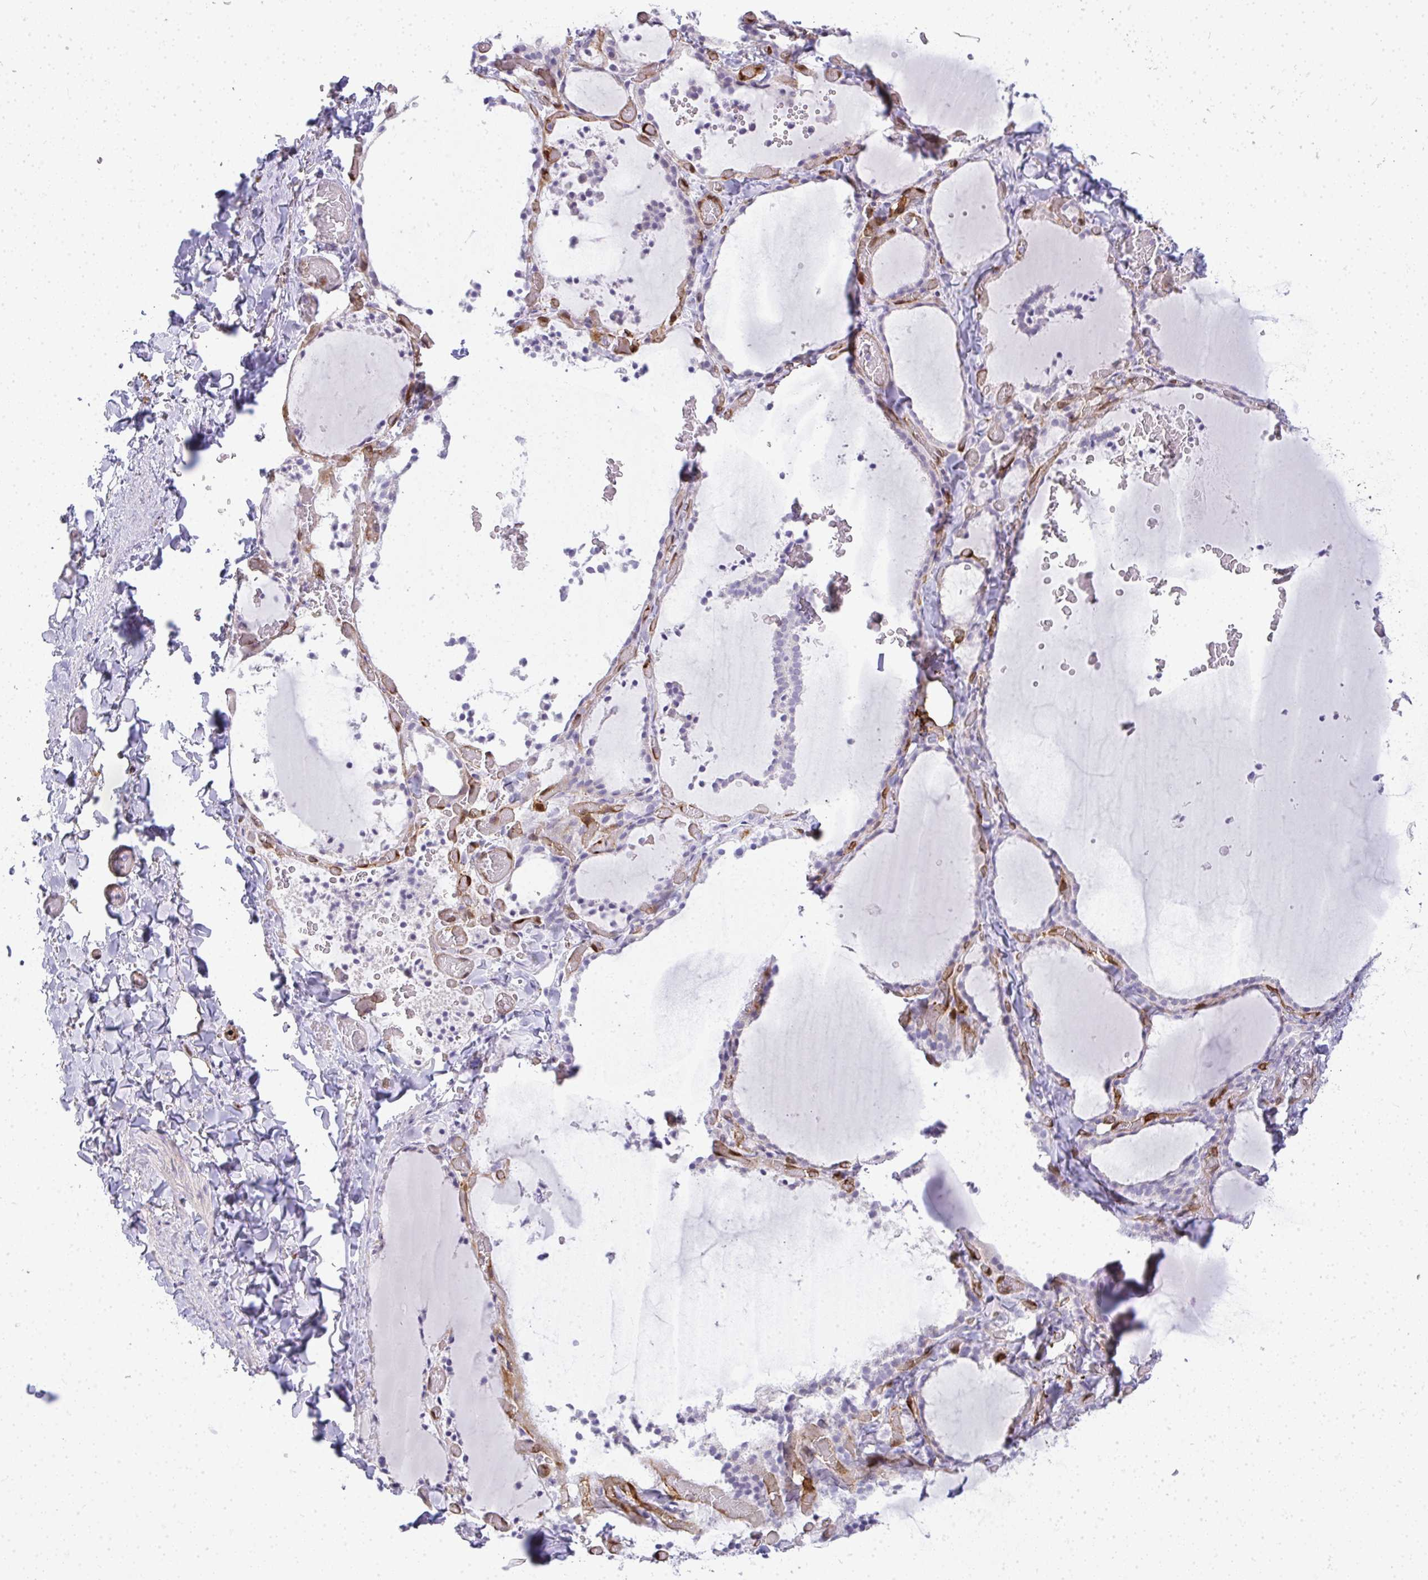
{"staining": {"intensity": "negative", "quantity": "none", "location": "none"}, "tissue": "thyroid gland", "cell_type": "Glandular cells", "image_type": "normal", "snomed": [{"axis": "morphology", "description": "Normal tissue, NOS"}, {"axis": "topography", "description": "Thyroid gland"}], "caption": "High power microscopy photomicrograph of an immunohistochemistry micrograph of benign thyroid gland, revealing no significant positivity in glandular cells. (Stains: DAB (3,3'-diaminobenzidine) immunohistochemistry (IHC) with hematoxylin counter stain, Microscopy: brightfield microscopy at high magnification).", "gene": "LIPE", "patient": {"sex": "female", "age": 22}}